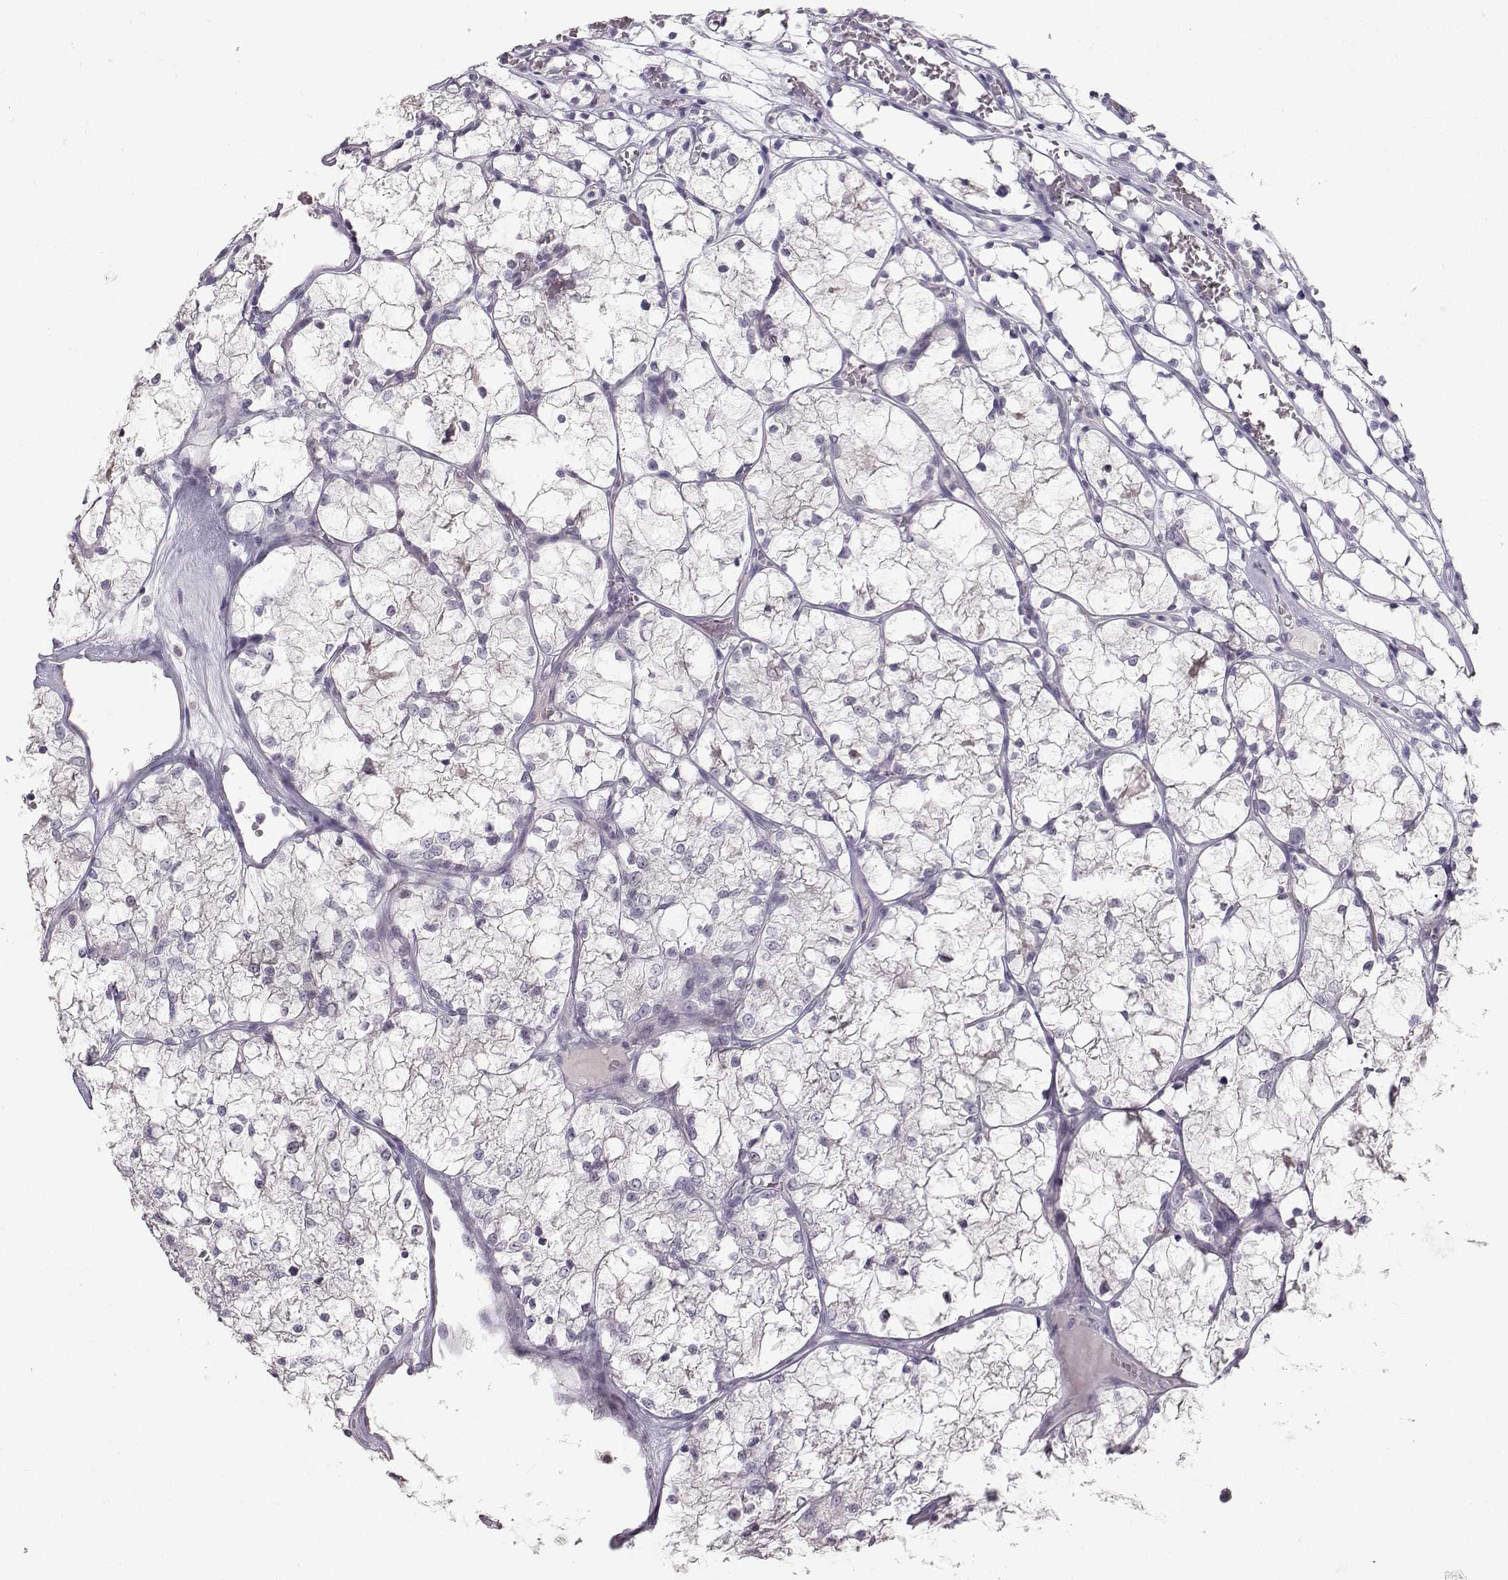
{"staining": {"intensity": "negative", "quantity": "none", "location": "none"}, "tissue": "renal cancer", "cell_type": "Tumor cells", "image_type": "cancer", "snomed": [{"axis": "morphology", "description": "Adenocarcinoma, NOS"}, {"axis": "topography", "description": "Kidney"}], "caption": "Human renal cancer stained for a protein using immunohistochemistry reveals no staining in tumor cells.", "gene": "PKP2", "patient": {"sex": "female", "age": 69}}